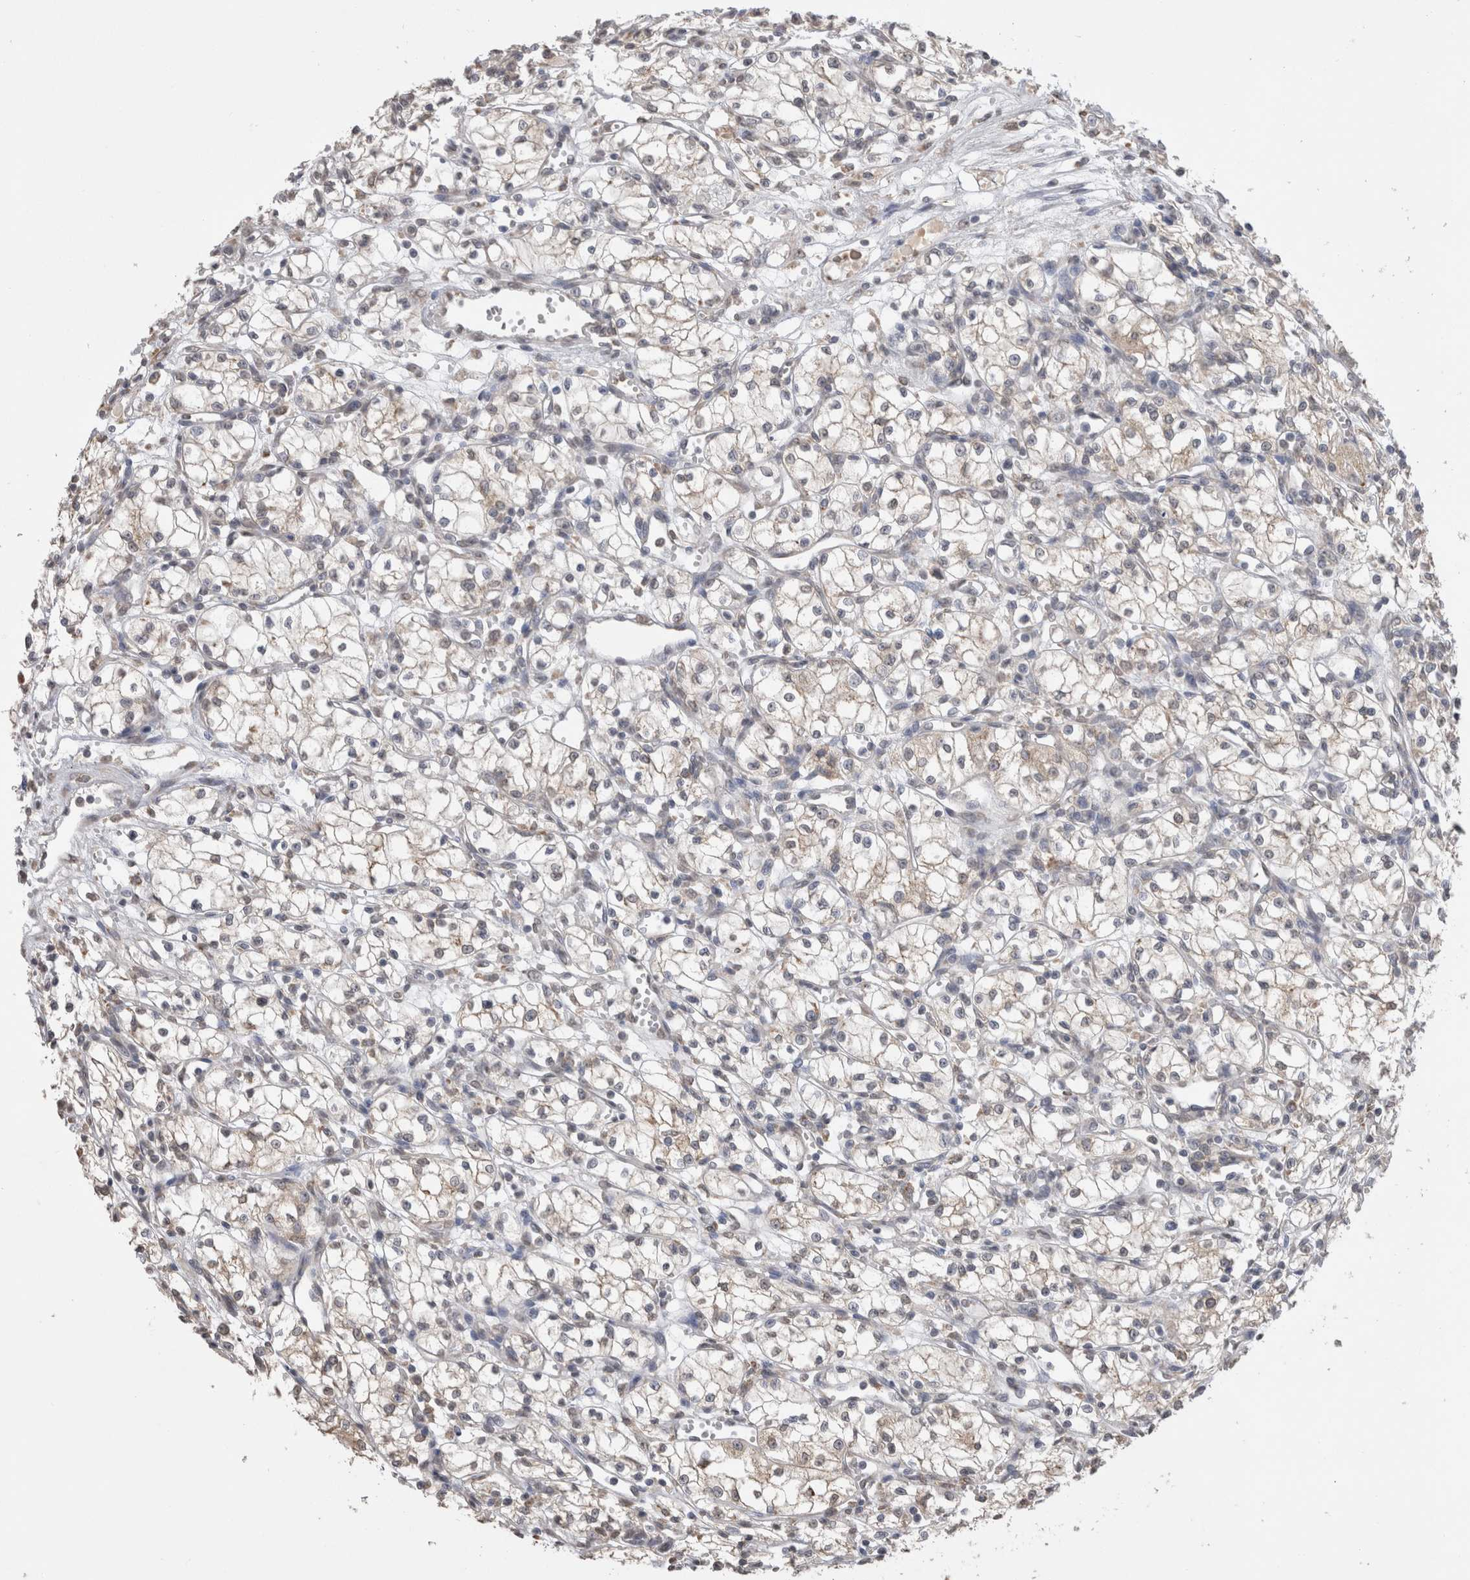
{"staining": {"intensity": "weak", "quantity": "<25%", "location": "cytoplasmic/membranous"}, "tissue": "renal cancer", "cell_type": "Tumor cells", "image_type": "cancer", "snomed": [{"axis": "morphology", "description": "Normal tissue, NOS"}, {"axis": "morphology", "description": "Adenocarcinoma, NOS"}, {"axis": "topography", "description": "Kidney"}], "caption": "Tumor cells are negative for brown protein staining in renal cancer (adenocarcinoma).", "gene": "NOMO1", "patient": {"sex": "male", "age": 59}}